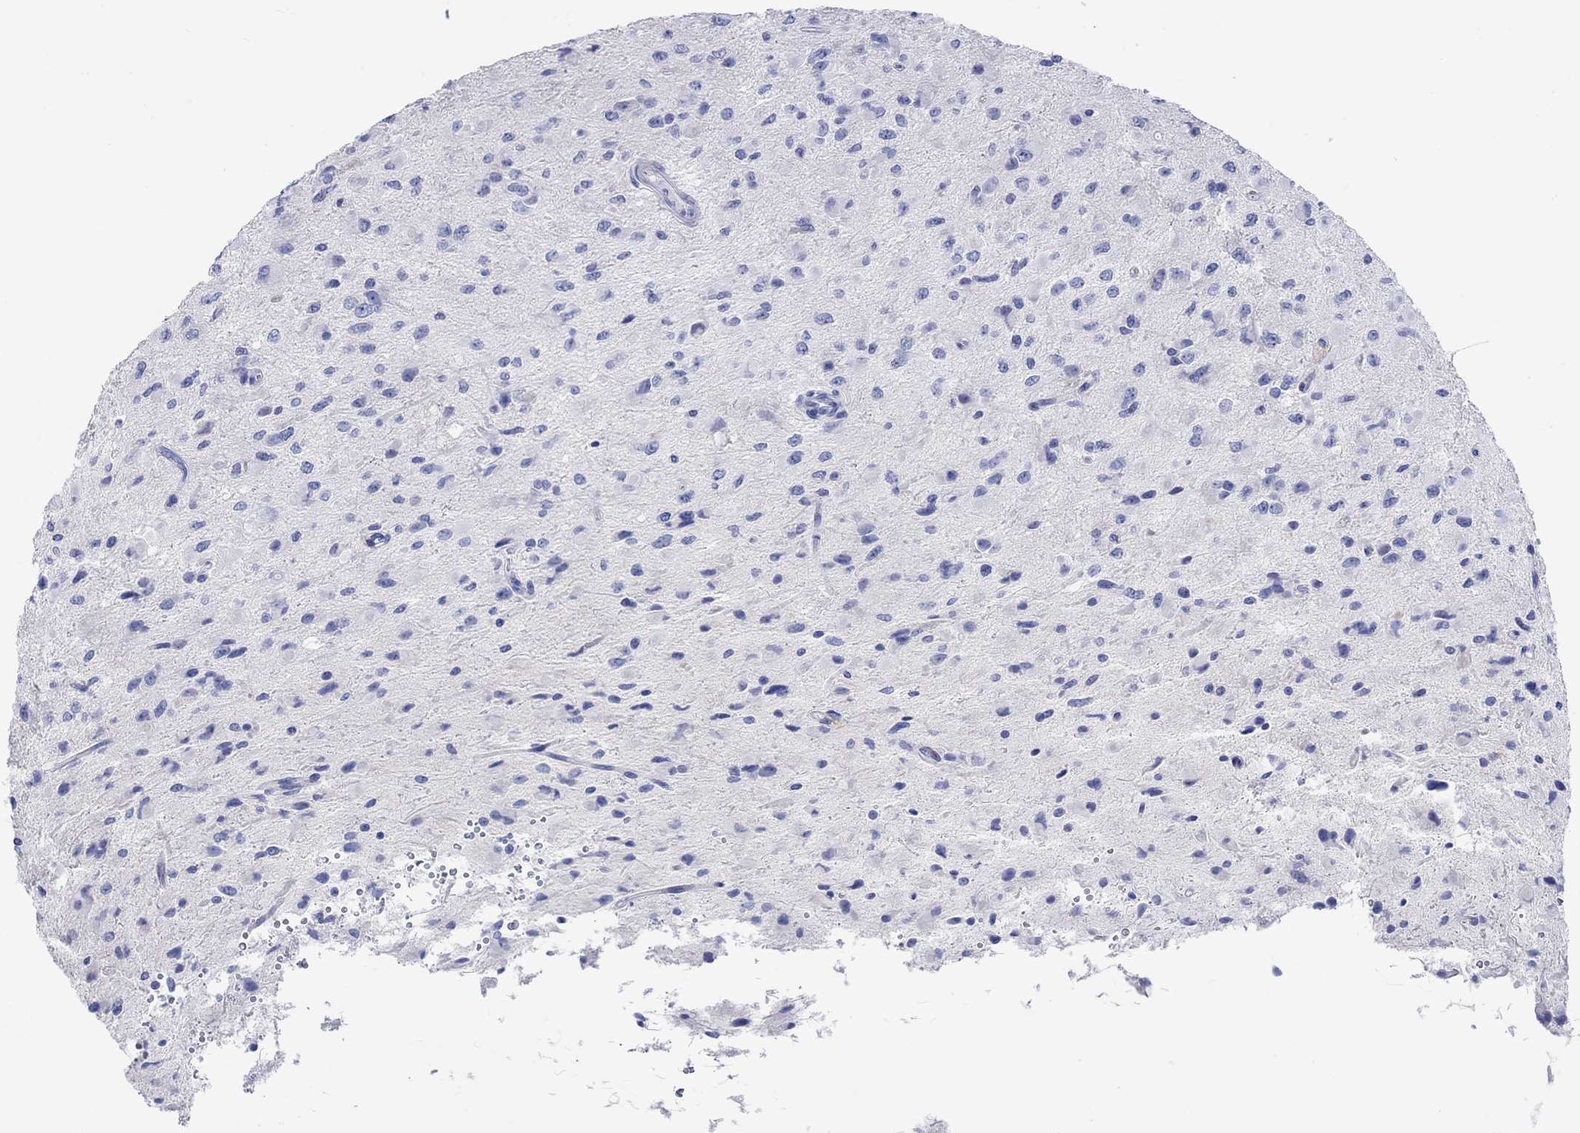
{"staining": {"intensity": "negative", "quantity": "none", "location": "none"}, "tissue": "glioma", "cell_type": "Tumor cells", "image_type": "cancer", "snomed": [{"axis": "morphology", "description": "Glioma, malignant, High grade"}, {"axis": "topography", "description": "Cerebral cortex"}], "caption": "Immunohistochemistry (IHC) image of human glioma stained for a protein (brown), which exhibits no expression in tumor cells.", "gene": "P2RY6", "patient": {"sex": "male", "age": 35}}